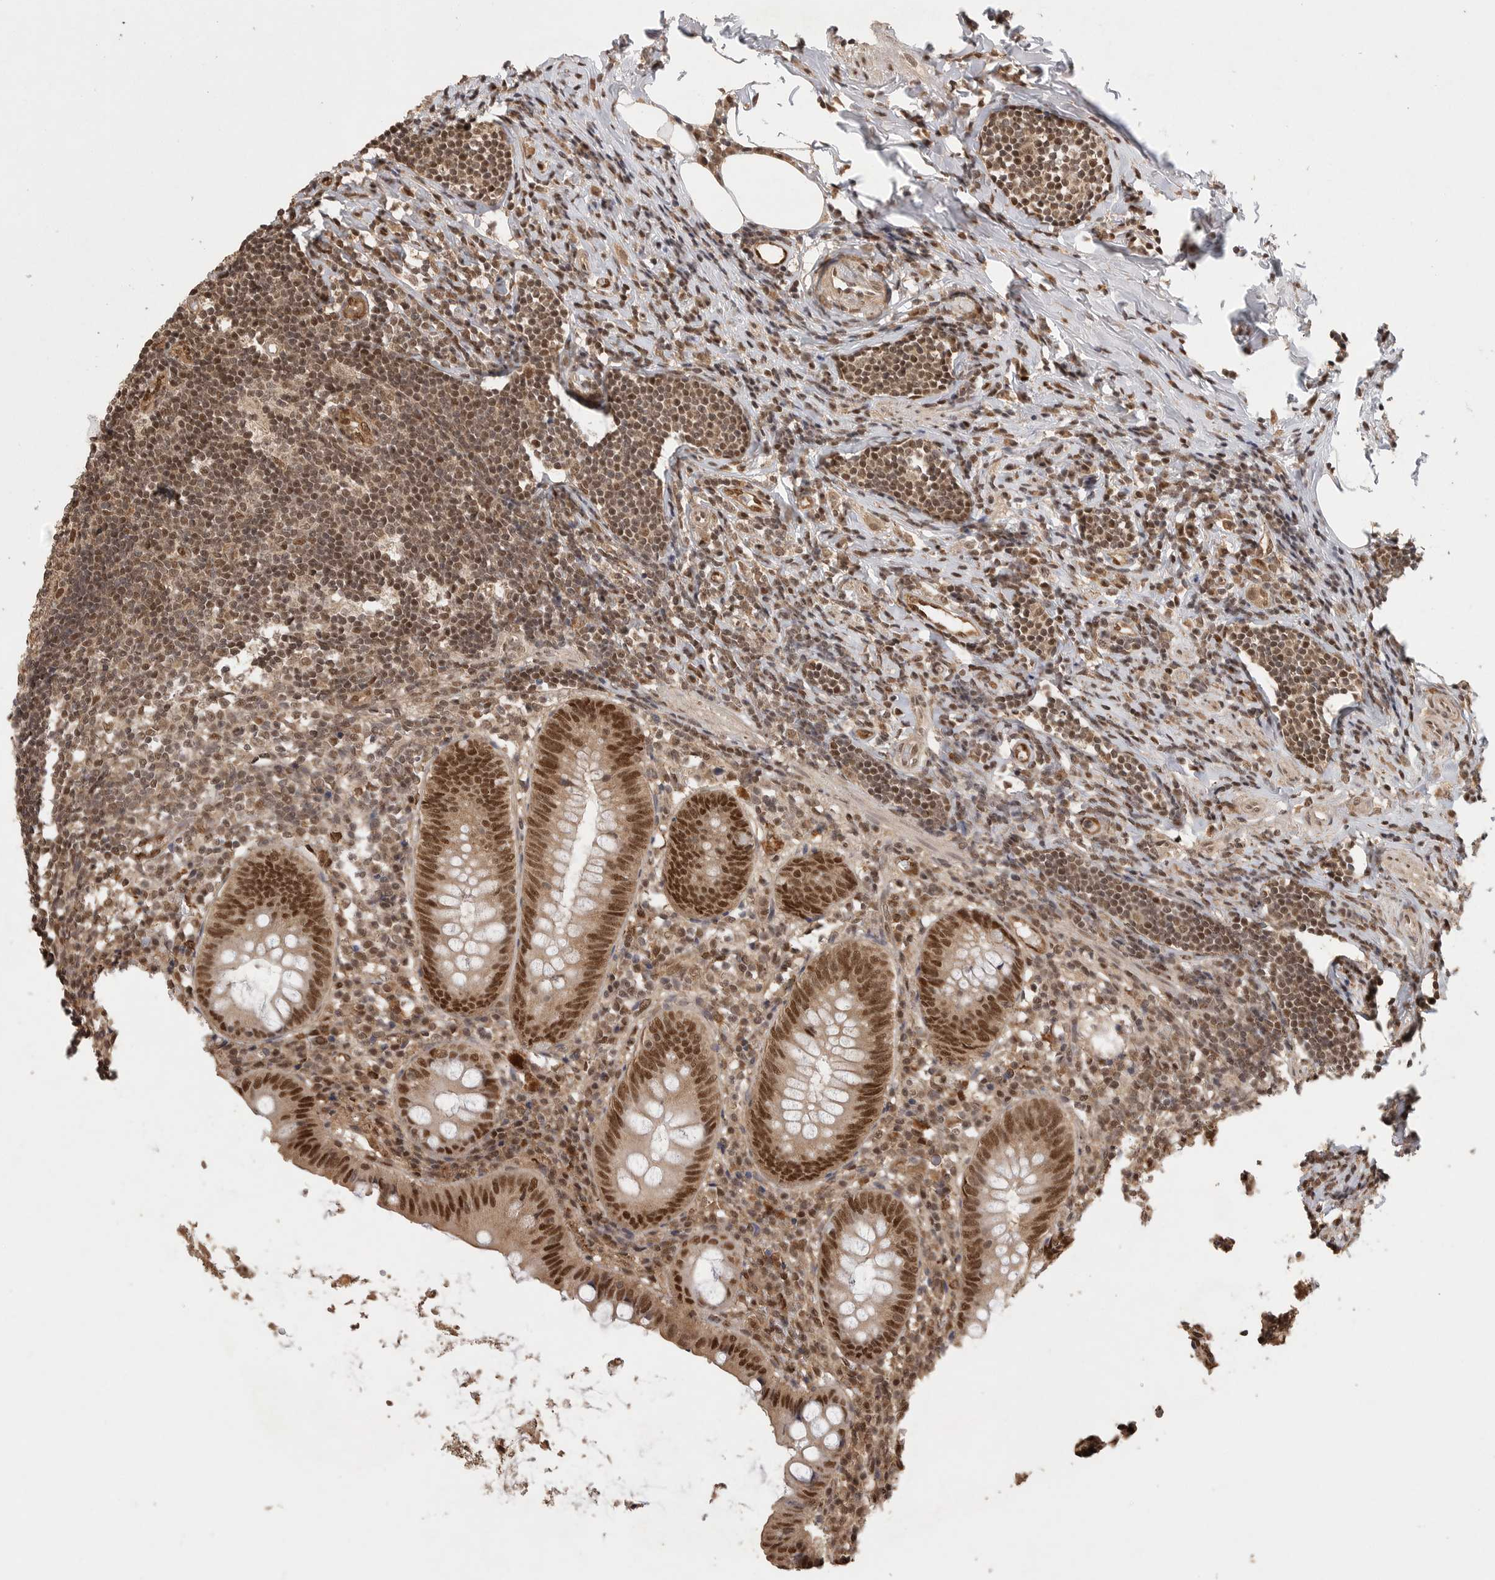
{"staining": {"intensity": "strong", "quantity": ">75%", "location": "cytoplasmic/membranous,nuclear"}, "tissue": "appendix", "cell_type": "Glandular cells", "image_type": "normal", "snomed": [{"axis": "morphology", "description": "Normal tissue, NOS"}, {"axis": "topography", "description": "Appendix"}], "caption": "High-power microscopy captured an immunohistochemistry image of benign appendix, revealing strong cytoplasmic/membranous,nuclear staining in approximately >75% of glandular cells. The staining is performed using DAB brown chromogen to label protein expression. The nuclei are counter-stained blue using hematoxylin.", "gene": "DFFA", "patient": {"sex": "female", "age": 54}}